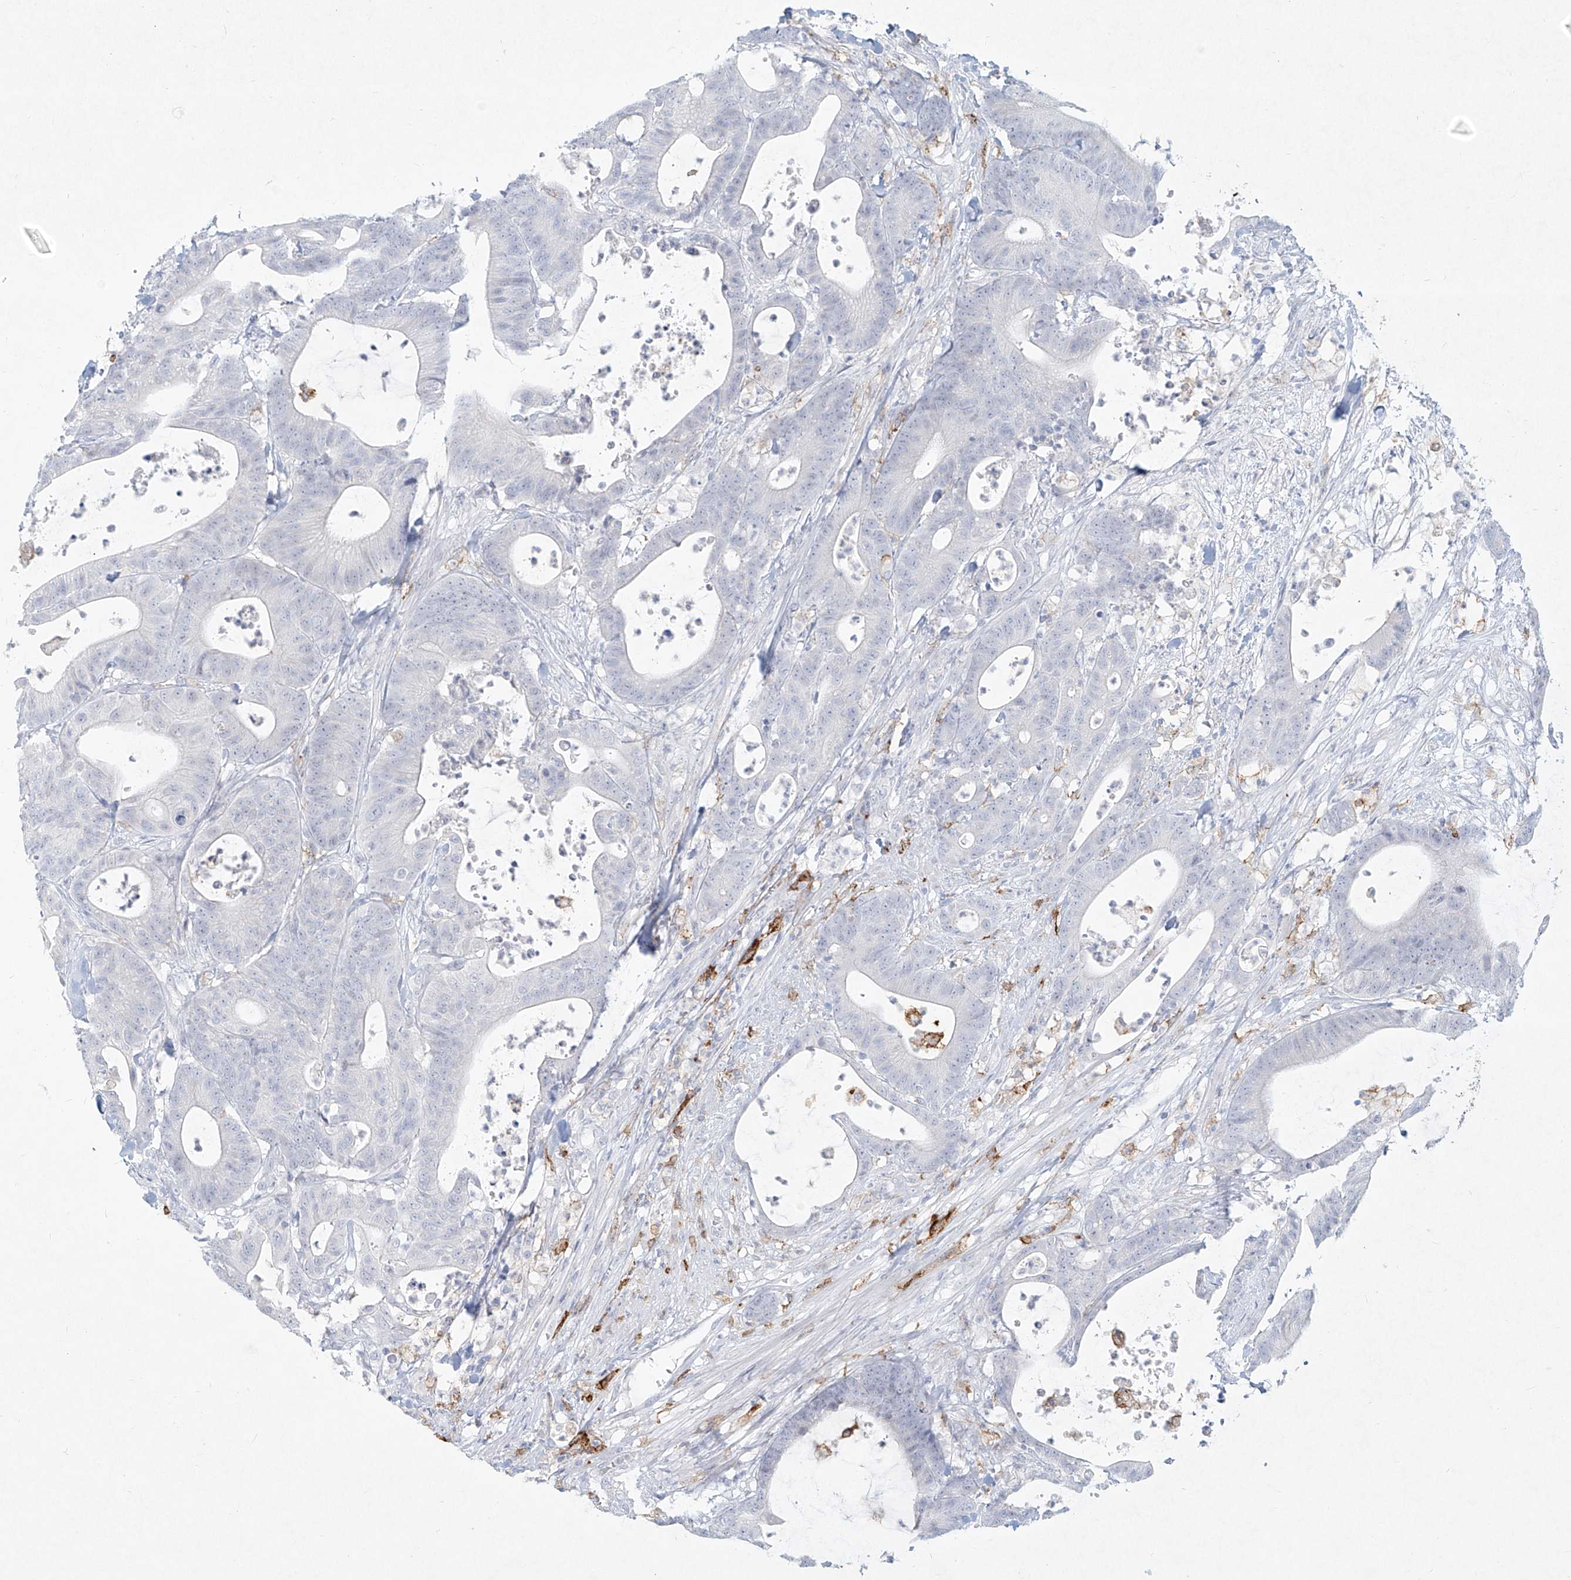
{"staining": {"intensity": "negative", "quantity": "none", "location": "none"}, "tissue": "colorectal cancer", "cell_type": "Tumor cells", "image_type": "cancer", "snomed": [{"axis": "morphology", "description": "Adenocarcinoma, NOS"}, {"axis": "topography", "description": "Colon"}], "caption": "High magnification brightfield microscopy of colorectal adenocarcinoma stained with DAB (brown) and counterstained with hematoxylin (blue): tumor cells show no significant expression. (Brightfield microscopy of DAB immunohistochemistry (IHC) at high magnification).", "gene": "CD209", "patient": {"sex": "female", "age": 84}}